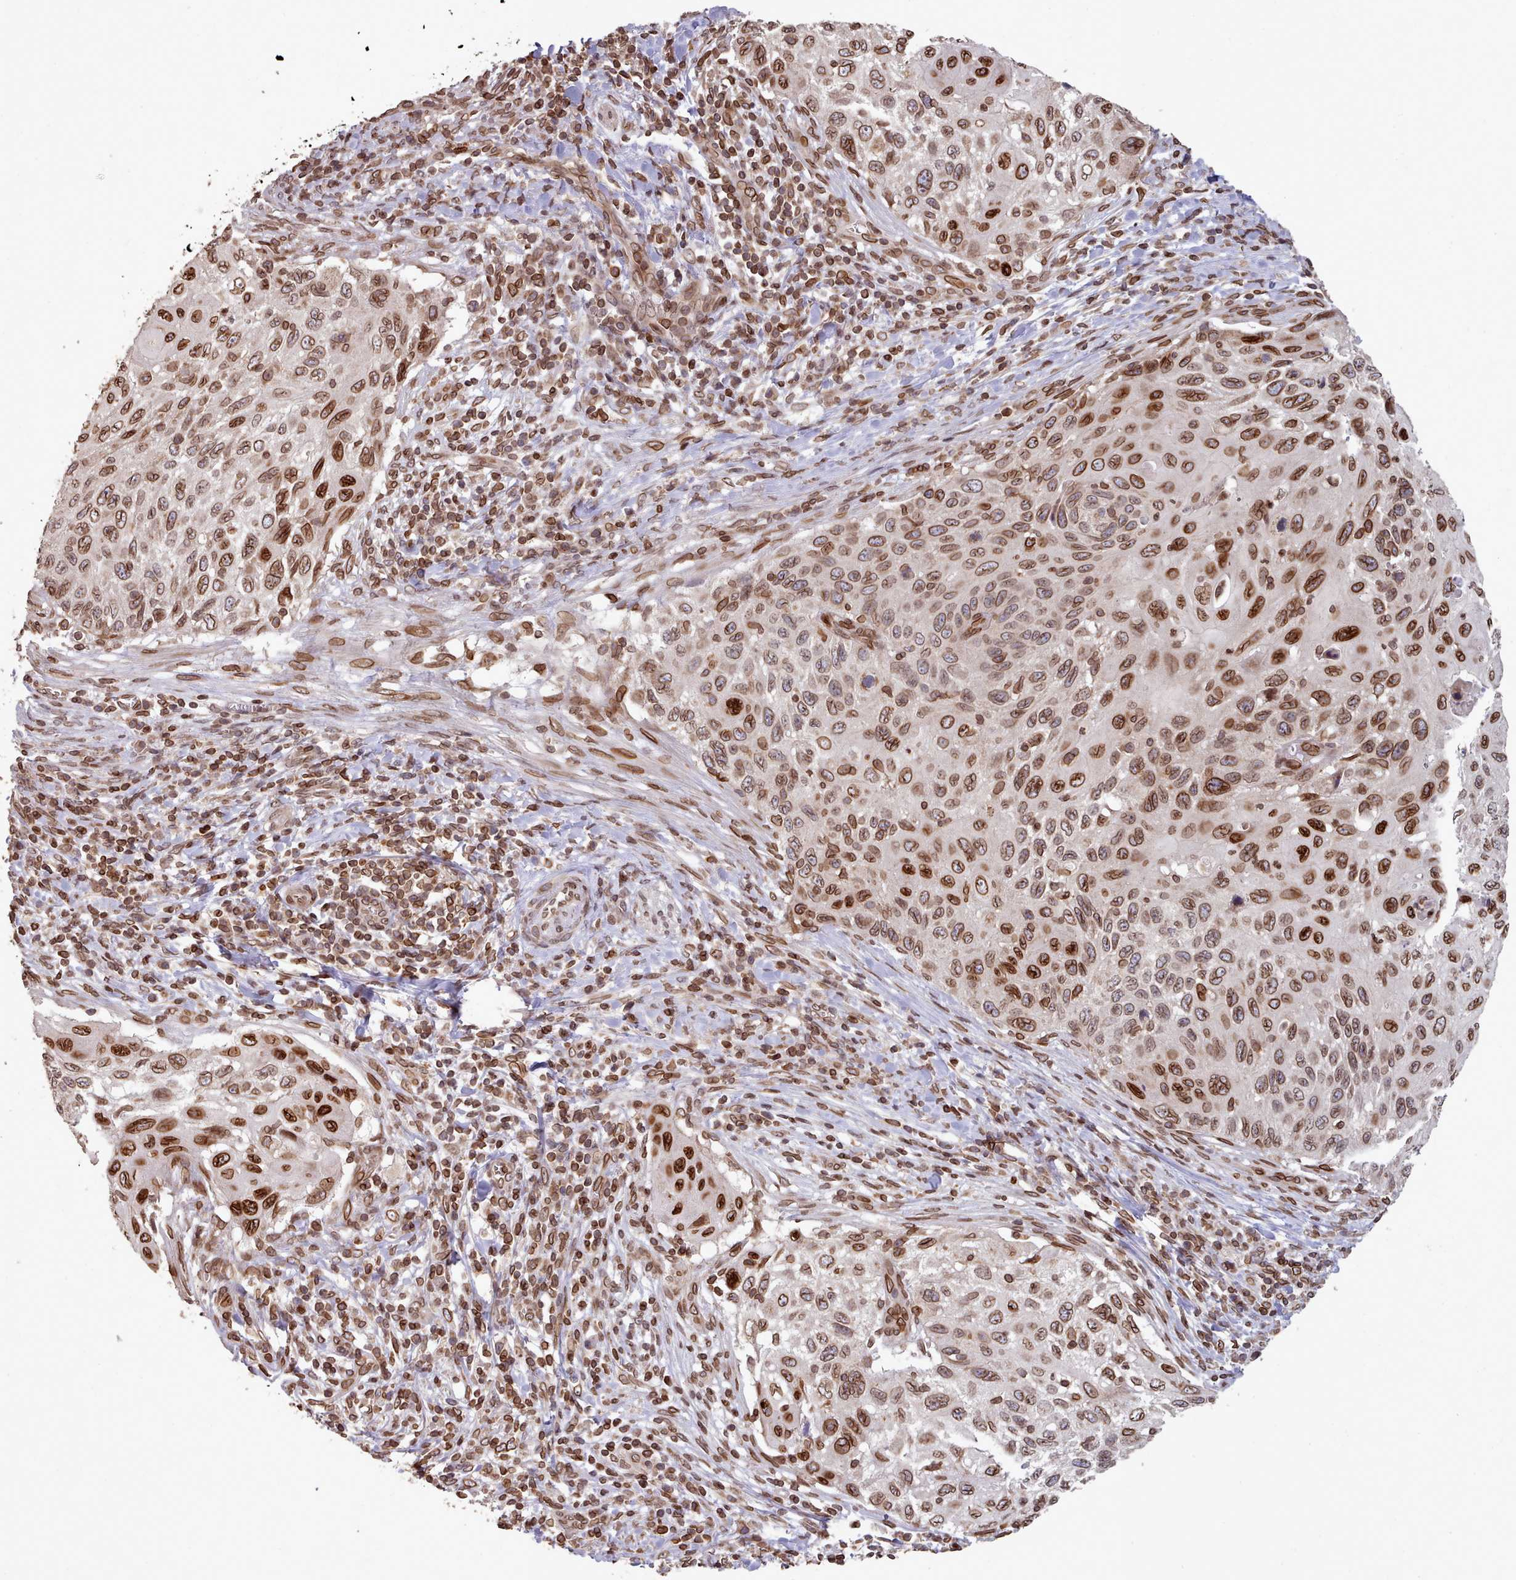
{"staining": {"intensity": "moderate", "quantity": ">75%", "location": "cytoplasmic/membranous,nuclear"}, "tissue": "cervical cancer", "cell_type": "Tumor cells", "image_type": "cancer", "snomed": [{"axis": "morphology", "description": "Squamous cell carcinoma, NOS"}, {"axis": "topography", "description": "Cervix"}], "caption": "Protein staining shows moderate cytoplasmic/membranous and nuclear staining in about >75% of tumor cells in cervical cancer. (Stains: DAB (3,3'-diaminobenzidine) in brown, nuclei in blue, Microscopy: brightfield microscopy at high magnification).", "gene": "TOR1AIP1", "patient": {"sex": "female", "age": 70}}